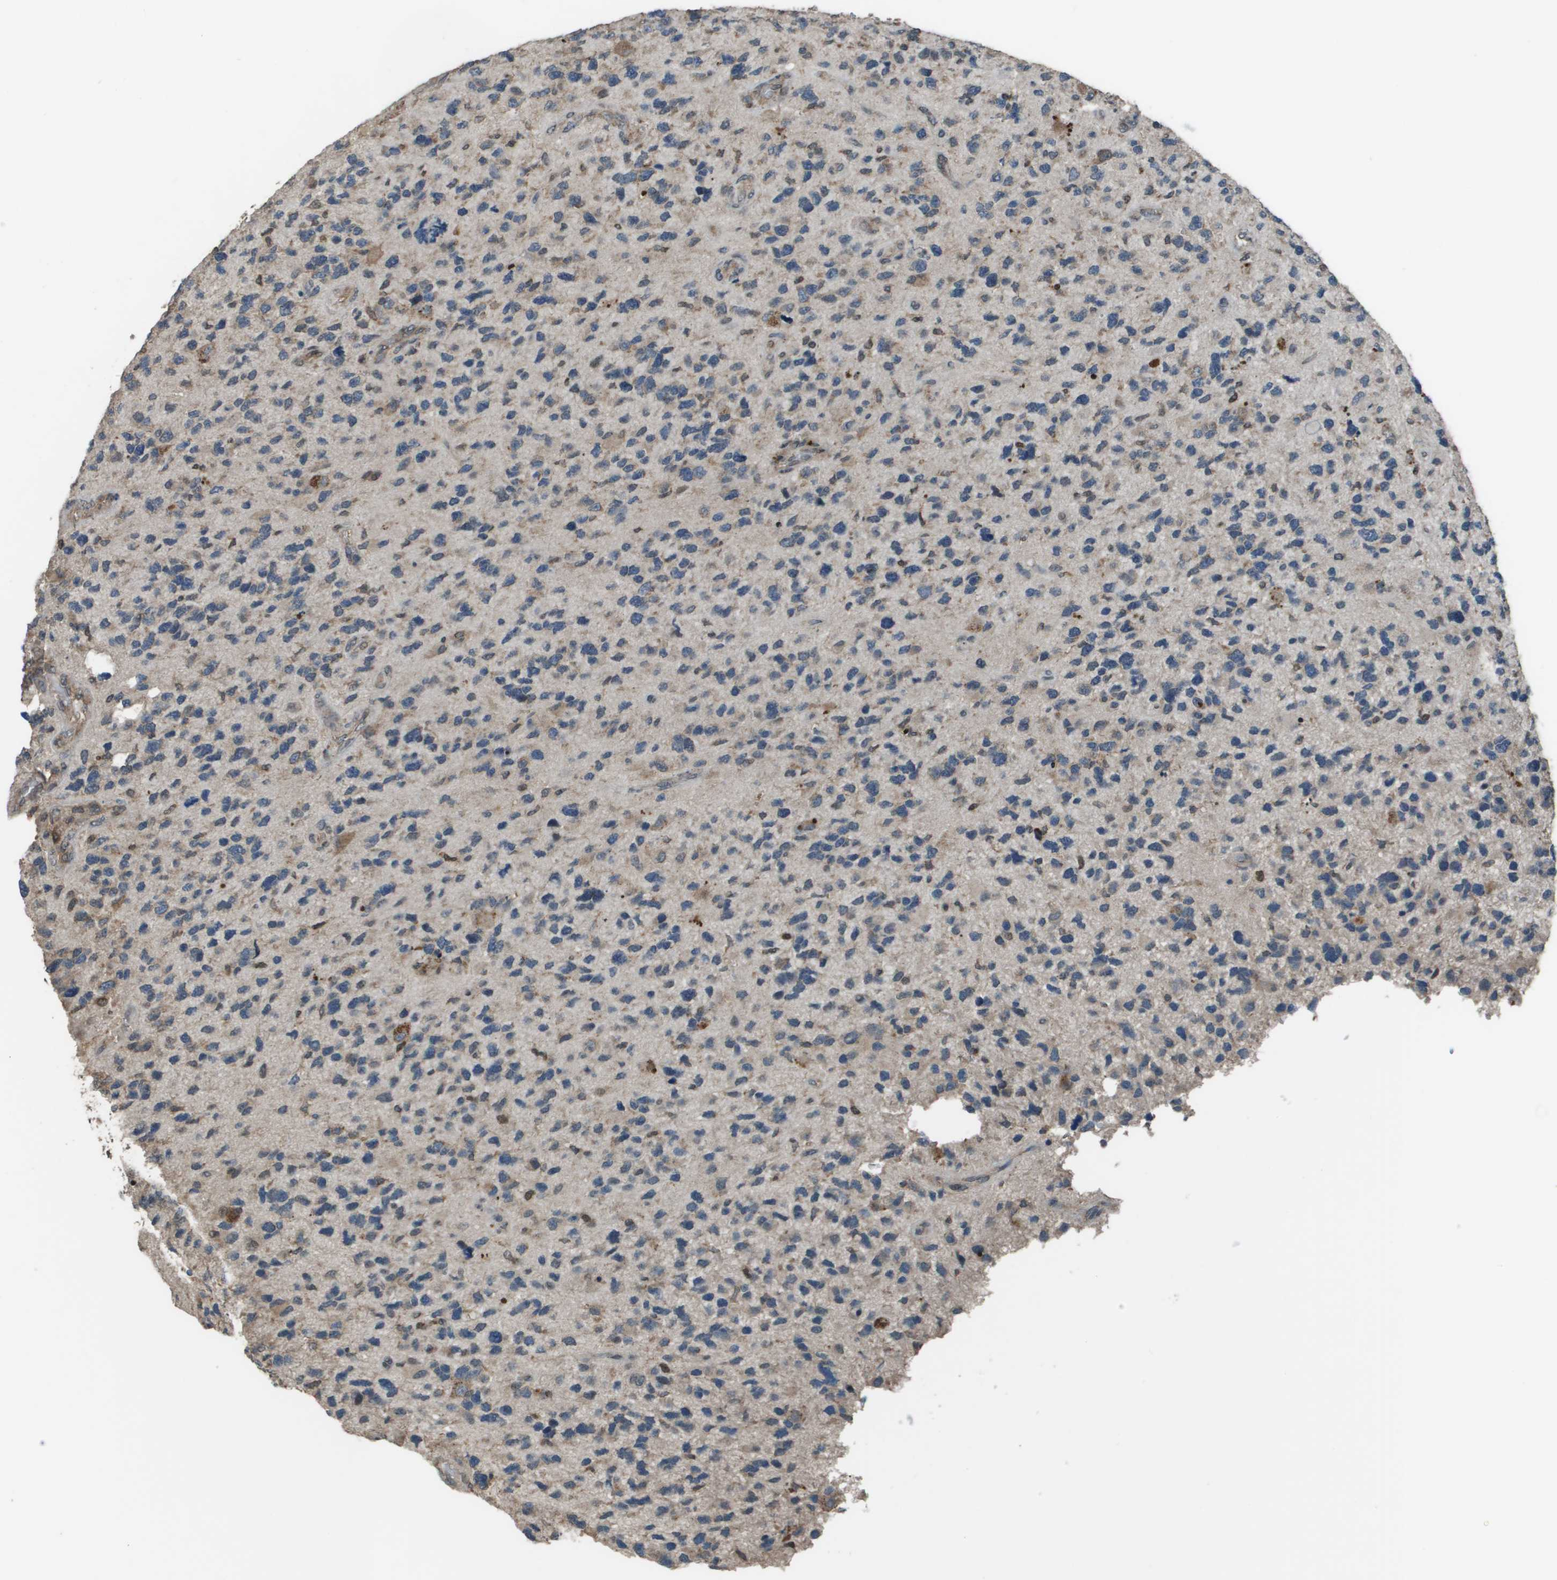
{"staining": {"intensity": "weak", "quantity": "<25%", "location": "cytoplasmic/membranous"}, "tissue": "glioma", "cell_type": "Tumor cells", "image_type": "cancer", "snomed": [{"axis": "morphology", "description": "Glioma, malignant, High grade"}, {"axis": "topography", "description": "Brain"}], "caption": "High magnification brightfield microscopy of high-grade glioma (malignant) stained with DAB (brown) and counterstained with hematoxylin (blue): tumor cells show no significant staining. The staining is performed using DAB brown chromogen with nuclei counter-stained in using hematoxylin.", "gene": "GOSR2", "patient": {"sex": "female", "age": 58}}